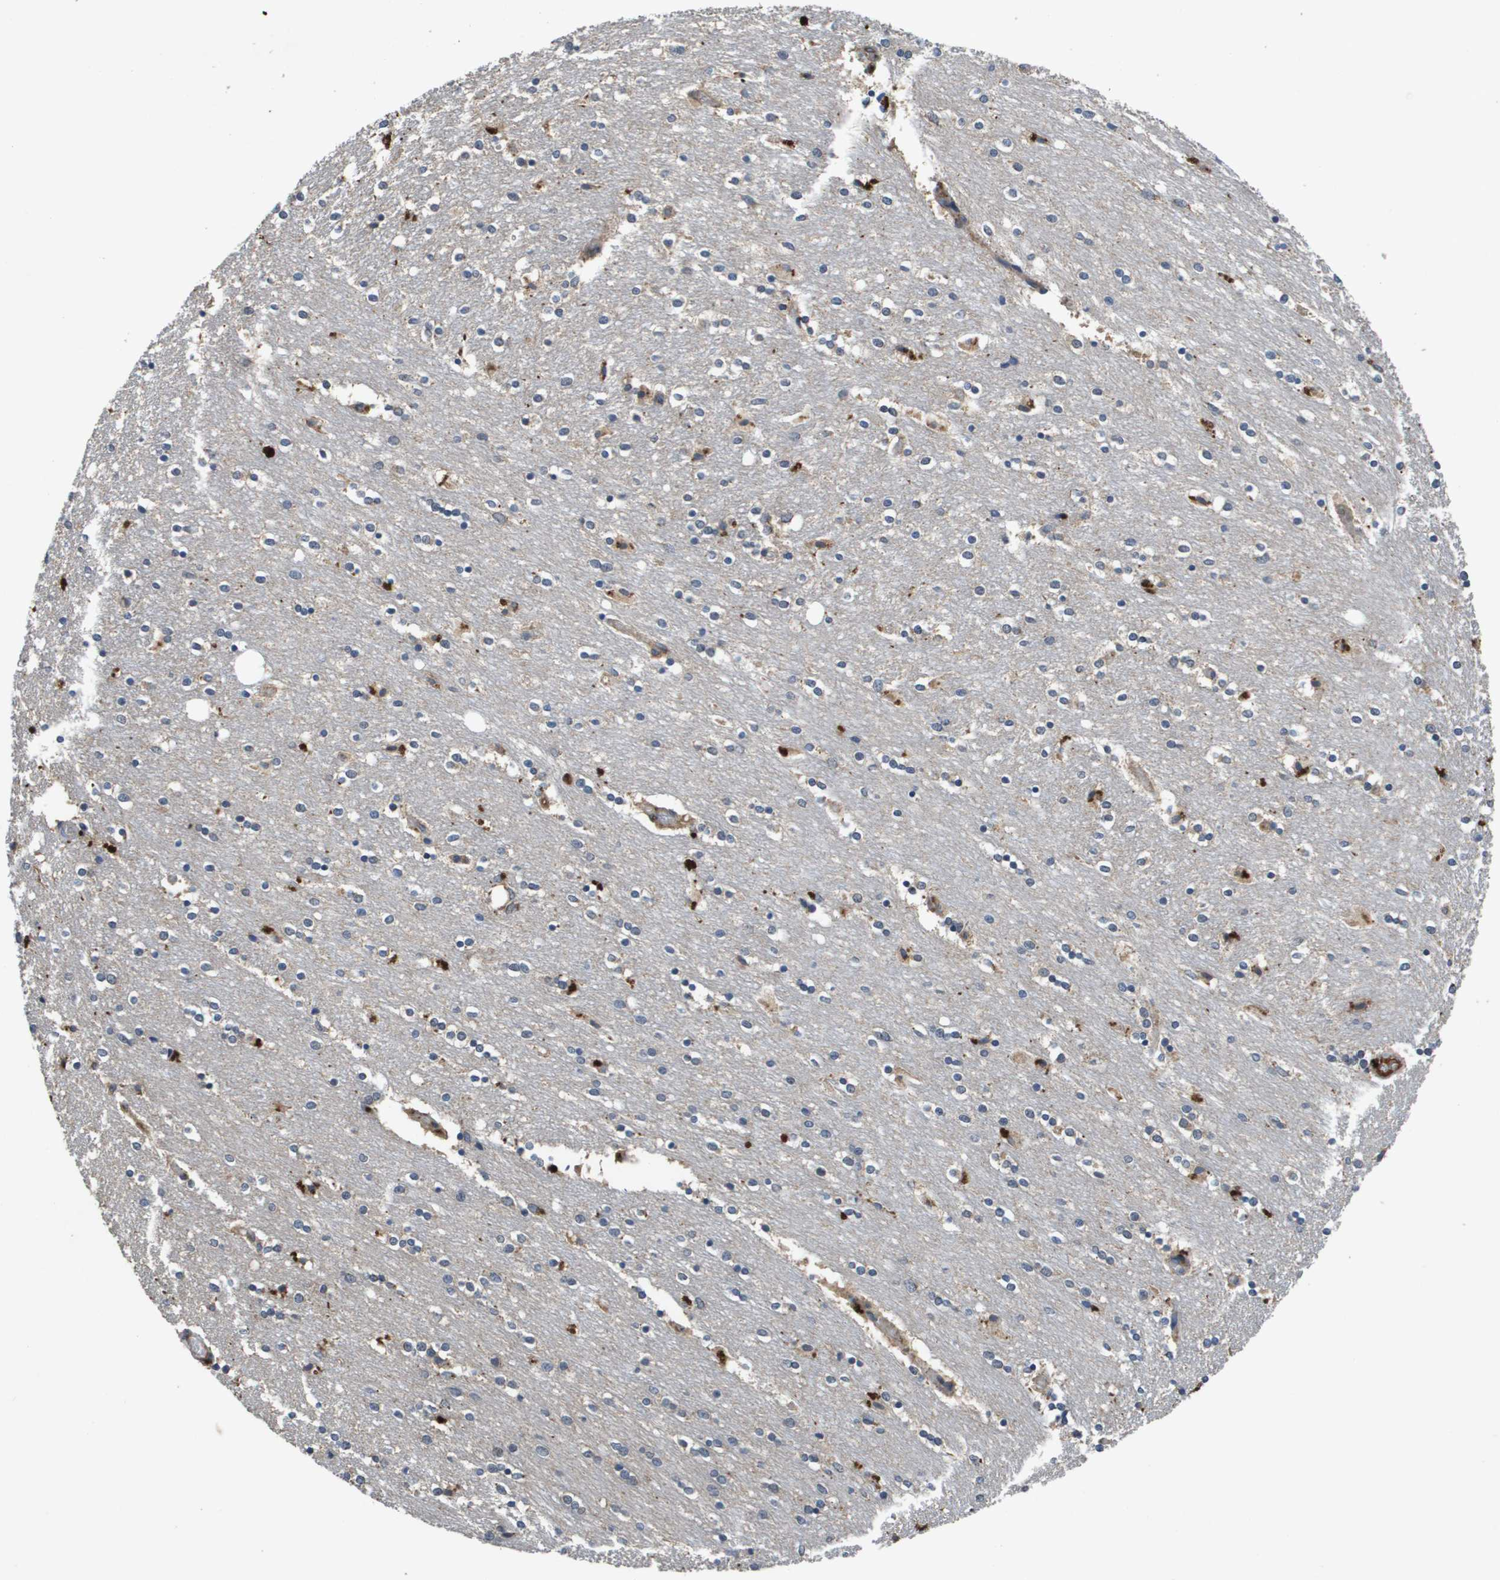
{"staining": {"intensity": "strong", "quantity": "<25%", "location": "cytoplasmic/membranous"}, "tissue": "caudate", "cell_type": "Glial cells", "image_type": "normal", "snomed": [{"axis": "morphology", "description": "Normal tissue, NOS"}, {"axis": "topography", "description": "Lateral ventricle wall"}], "caption": "About <25% of glial cells in benign human caudate display strong cytoplasmic/membranous protein expression as visualized by brown immunohistochemical staining.", "gene": "PROC", "patient": {"sex": "female", "age": 54}}